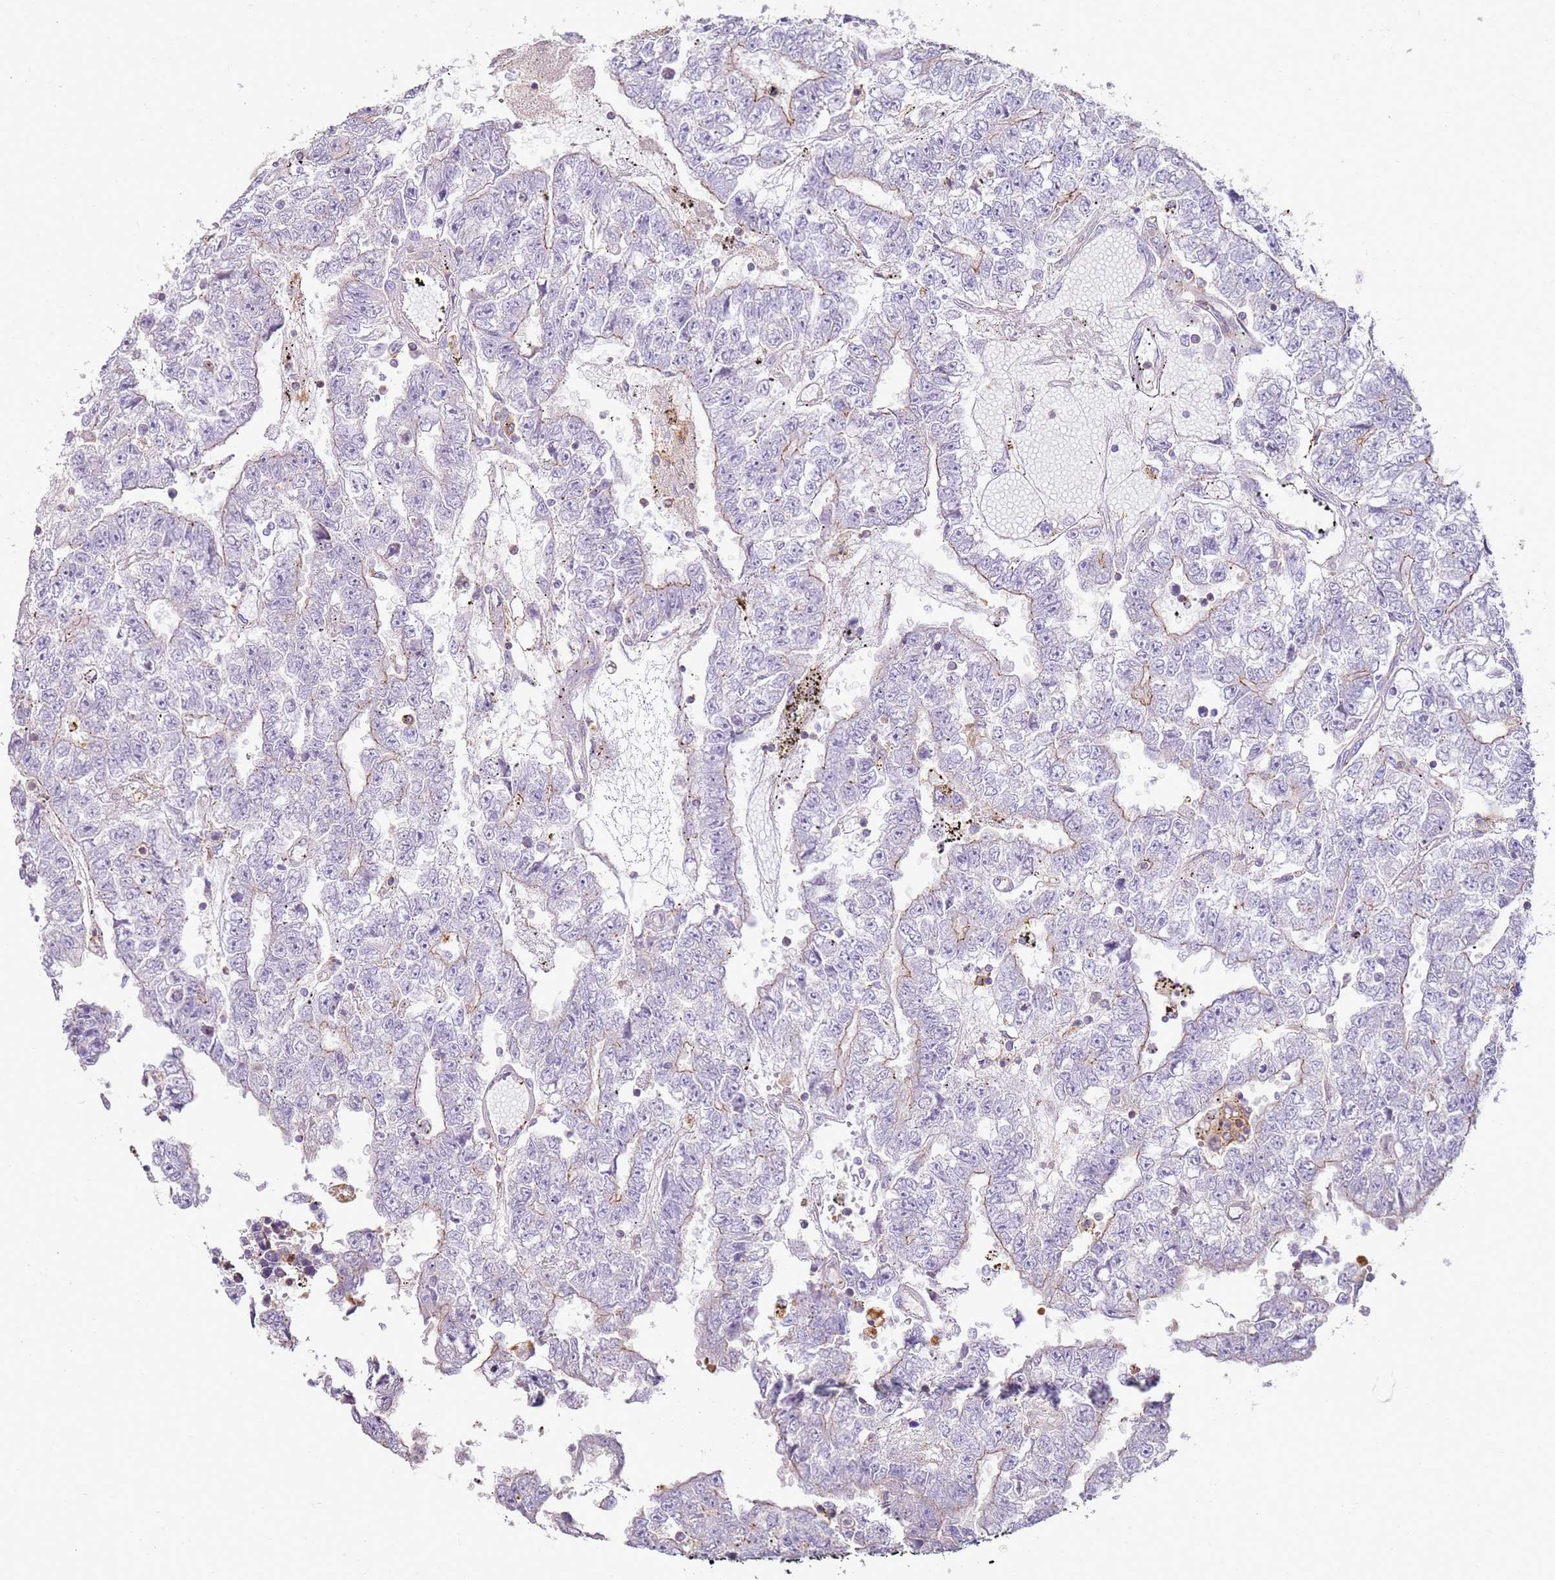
{"staining": {"intensity": "negative", "quantity": "none", "location": "none"}, "tissue": "testis cancer", "cell_type": "Tumor cells", "image_type": "cancer", "snomed": [{"axis": "morphology", "description": "Carcinoma, Embryonal, NOS"}, {"axis": "topography", "description": "Testis"}], "caption": "Micrograph shows no protein staining in tumor cells of testis cancer tissue. The staining is performed using DAB brown chromogen with nuclei counter-stained in using hematoxylin.", "gene": "FPR1", "patient": {"sex": "male", "age": 25}}